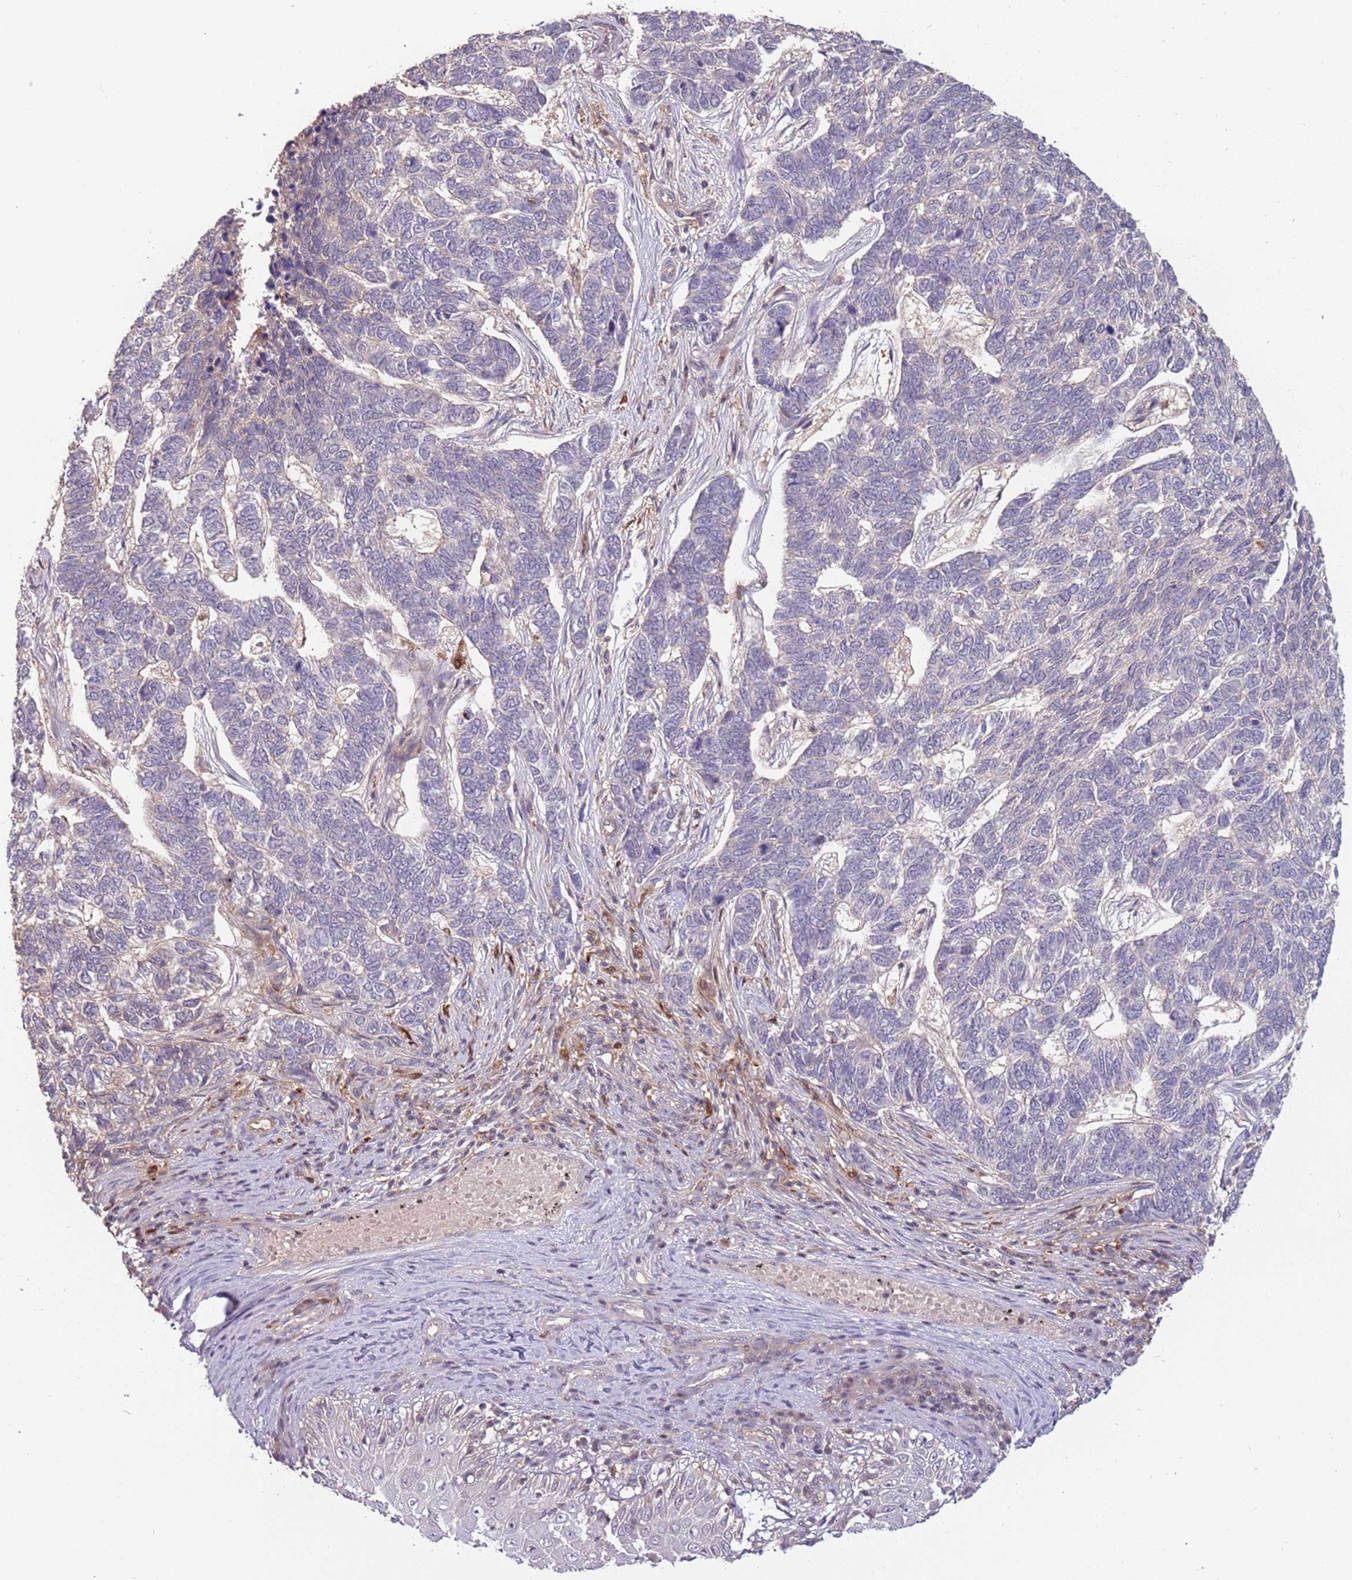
{"staining": {"intensity": "negative", "quantity": "none", "location": "none"}, "tissue": "skin cancer", "cell_type": "Tumor cells", "image_type": "cancer", "snomed": [{"axis": "morphology", "description": "Basal cell carcinoma"}, {"axis": "topography", "description": "Skin"}], "caption": "DAB immunohistochemical staining of human skin basal cell carcinoma displays no significant staining in tumor cells.", "gene": "GSTO2", "patient": {"sex": "female", "age": 65}}